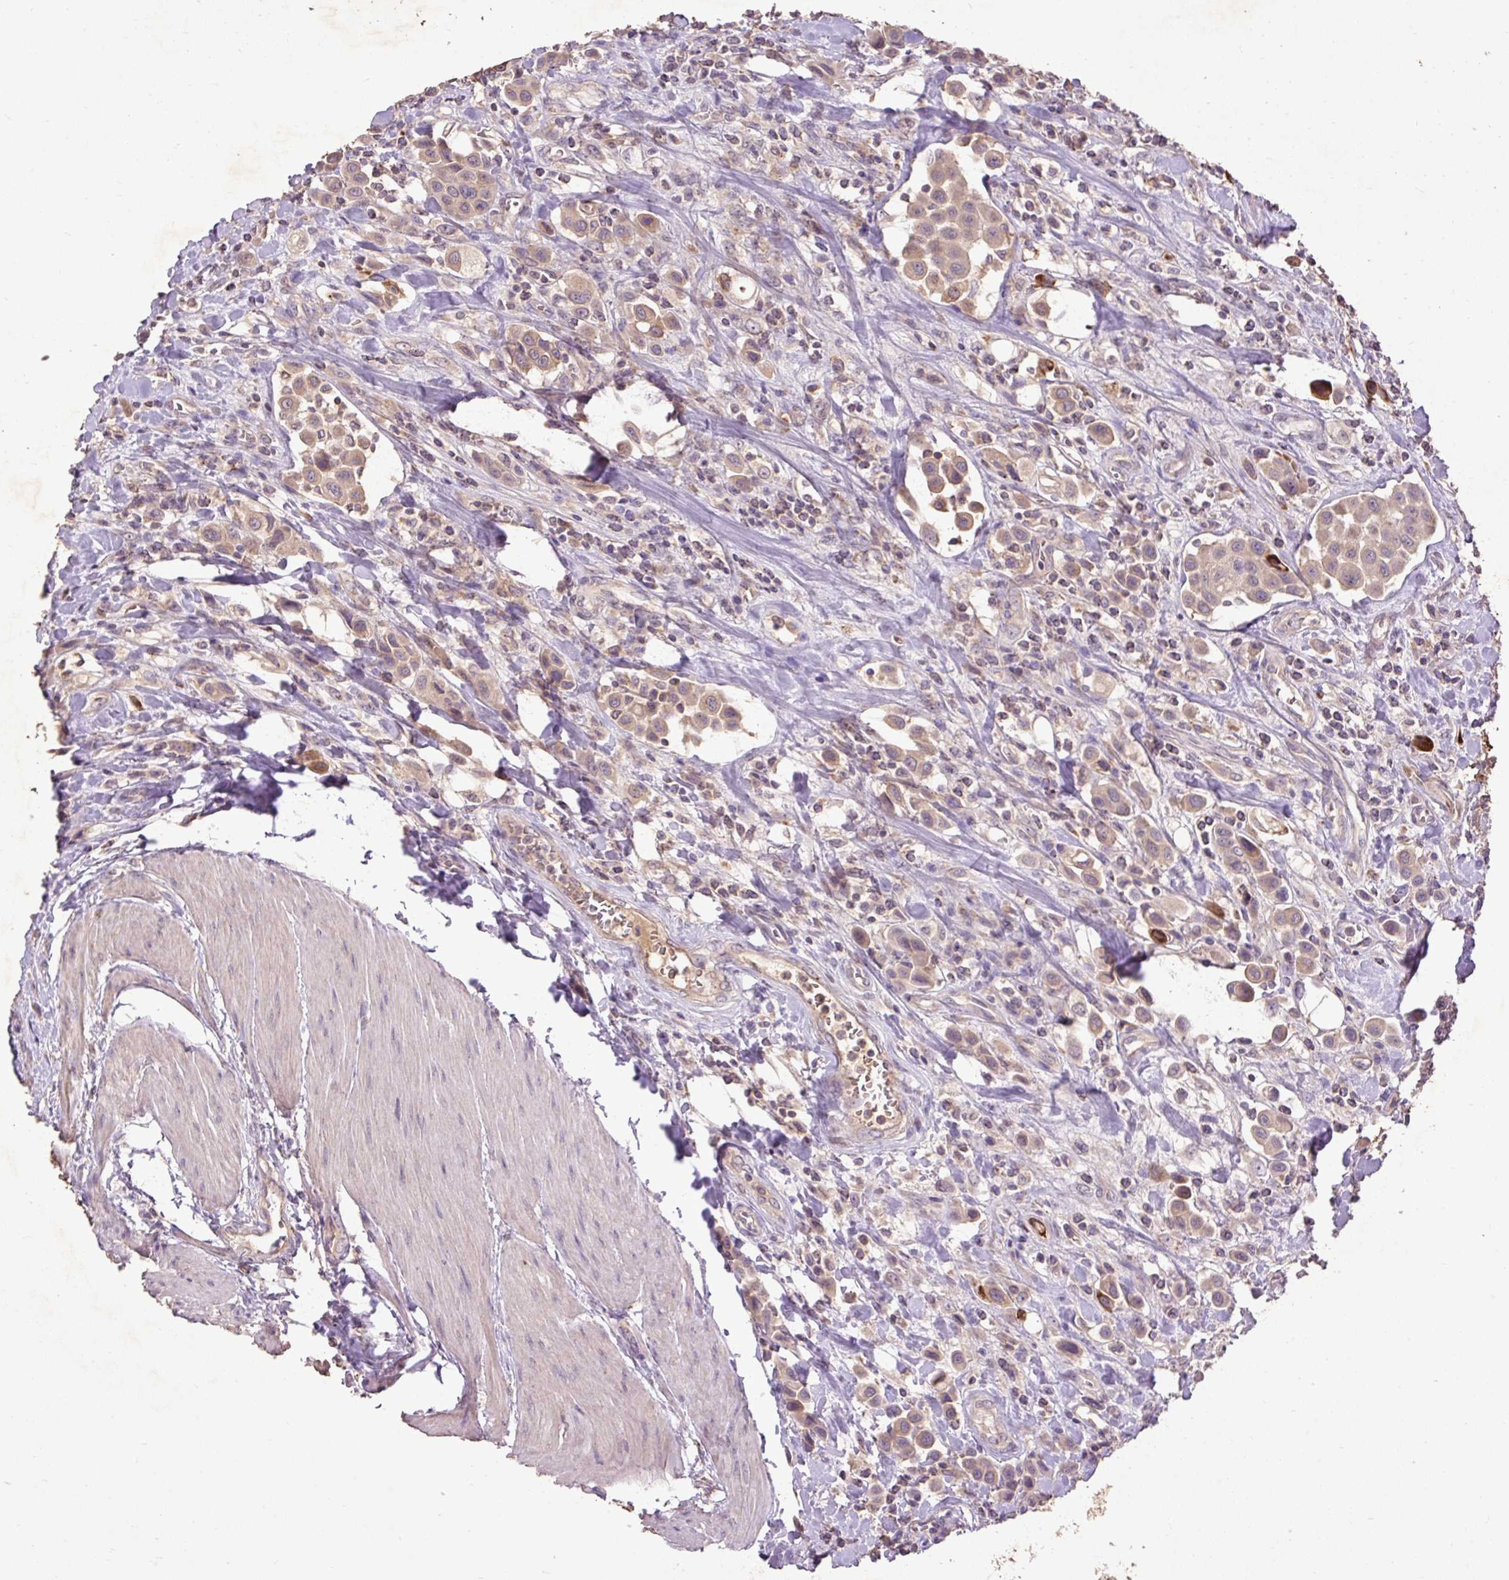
{"staining": {"intensity": "weak", "quantity": ">75%", "location": "cytoplasmic/membranous"}, "tissue": "urothelial cancer", "cell_type": "Tumor cells", "image_type": "cancer", "snomed": [{"axis": "morphology", "description": "Urothelial carcinoma, High grade"}, {"axis": "topography", "description": "Urinary bladder"}], "caption": "Immunohistochemical staining of human urothelial carcinoma (high-grade) shows weak cytoplasmic/membranous protein expression in approximately >75% of tumor cells. The protein of interest is stained brown, and the nuclei are stained in blue (DAB (3,3'-diaminobenzidine) IHC with brightfield microscopy, high magnification).", "gene": "LRTM2", "patient": {"sex": "male", "age": 50}}